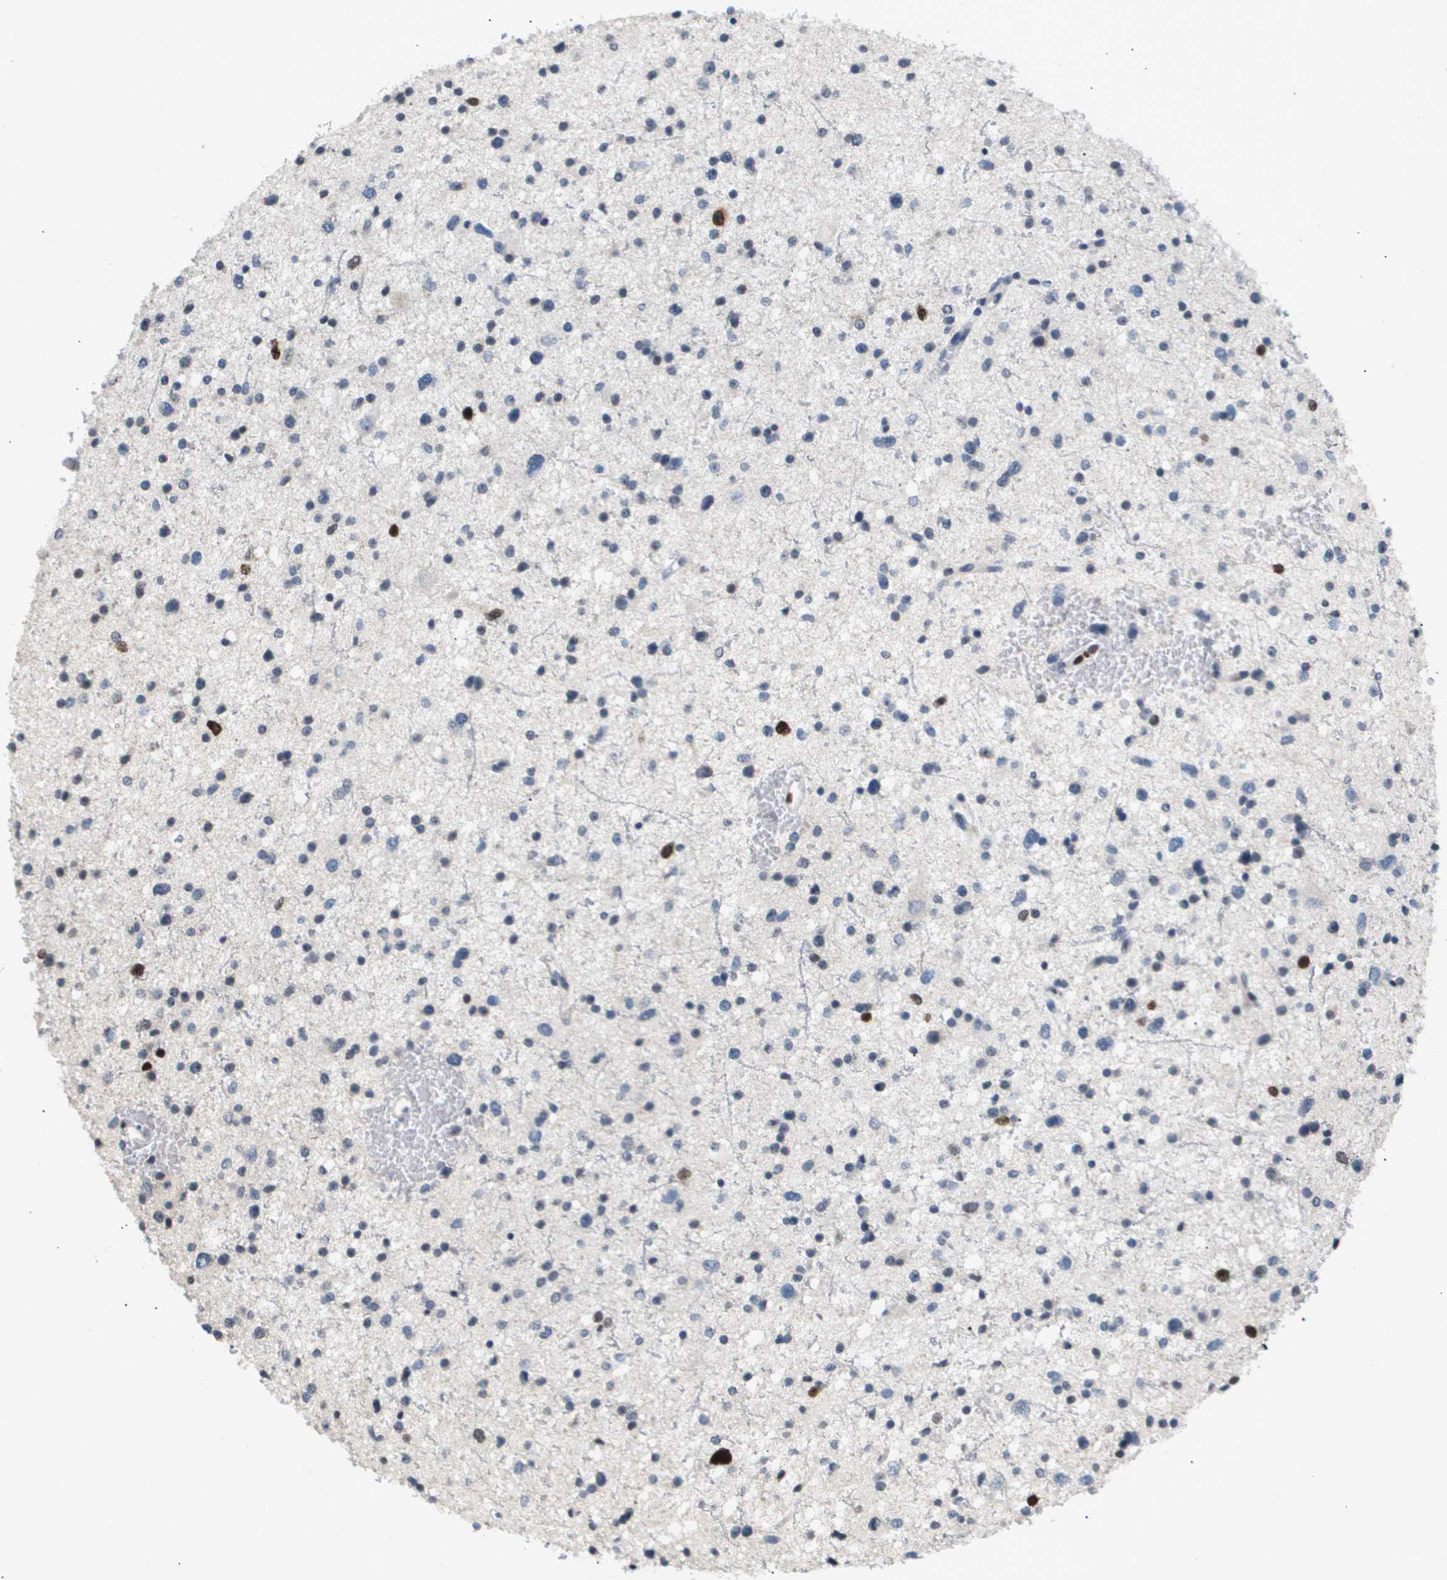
{"staining": {"intensity": "strong", "quantity": "<25%", "location": "nuclear"}, "tissue": "glioma", "cell_type": "Tumor cells", "image_type": "cancer", "snomed": [{"axis": "morphology", "description": "Glioma, malignant, Low grade"}, {"axis": "topography", "description": "Brain"}], "caption": "Immunohistochemistry (IHC) photomicrograph of human glioma stained for a protein (brown), which exhibits medium levels of strong nuclear positivity in about <25% of tumor cells.", "gene": "ANAPC2", "patient": {"sex": "female", "age": 37}}